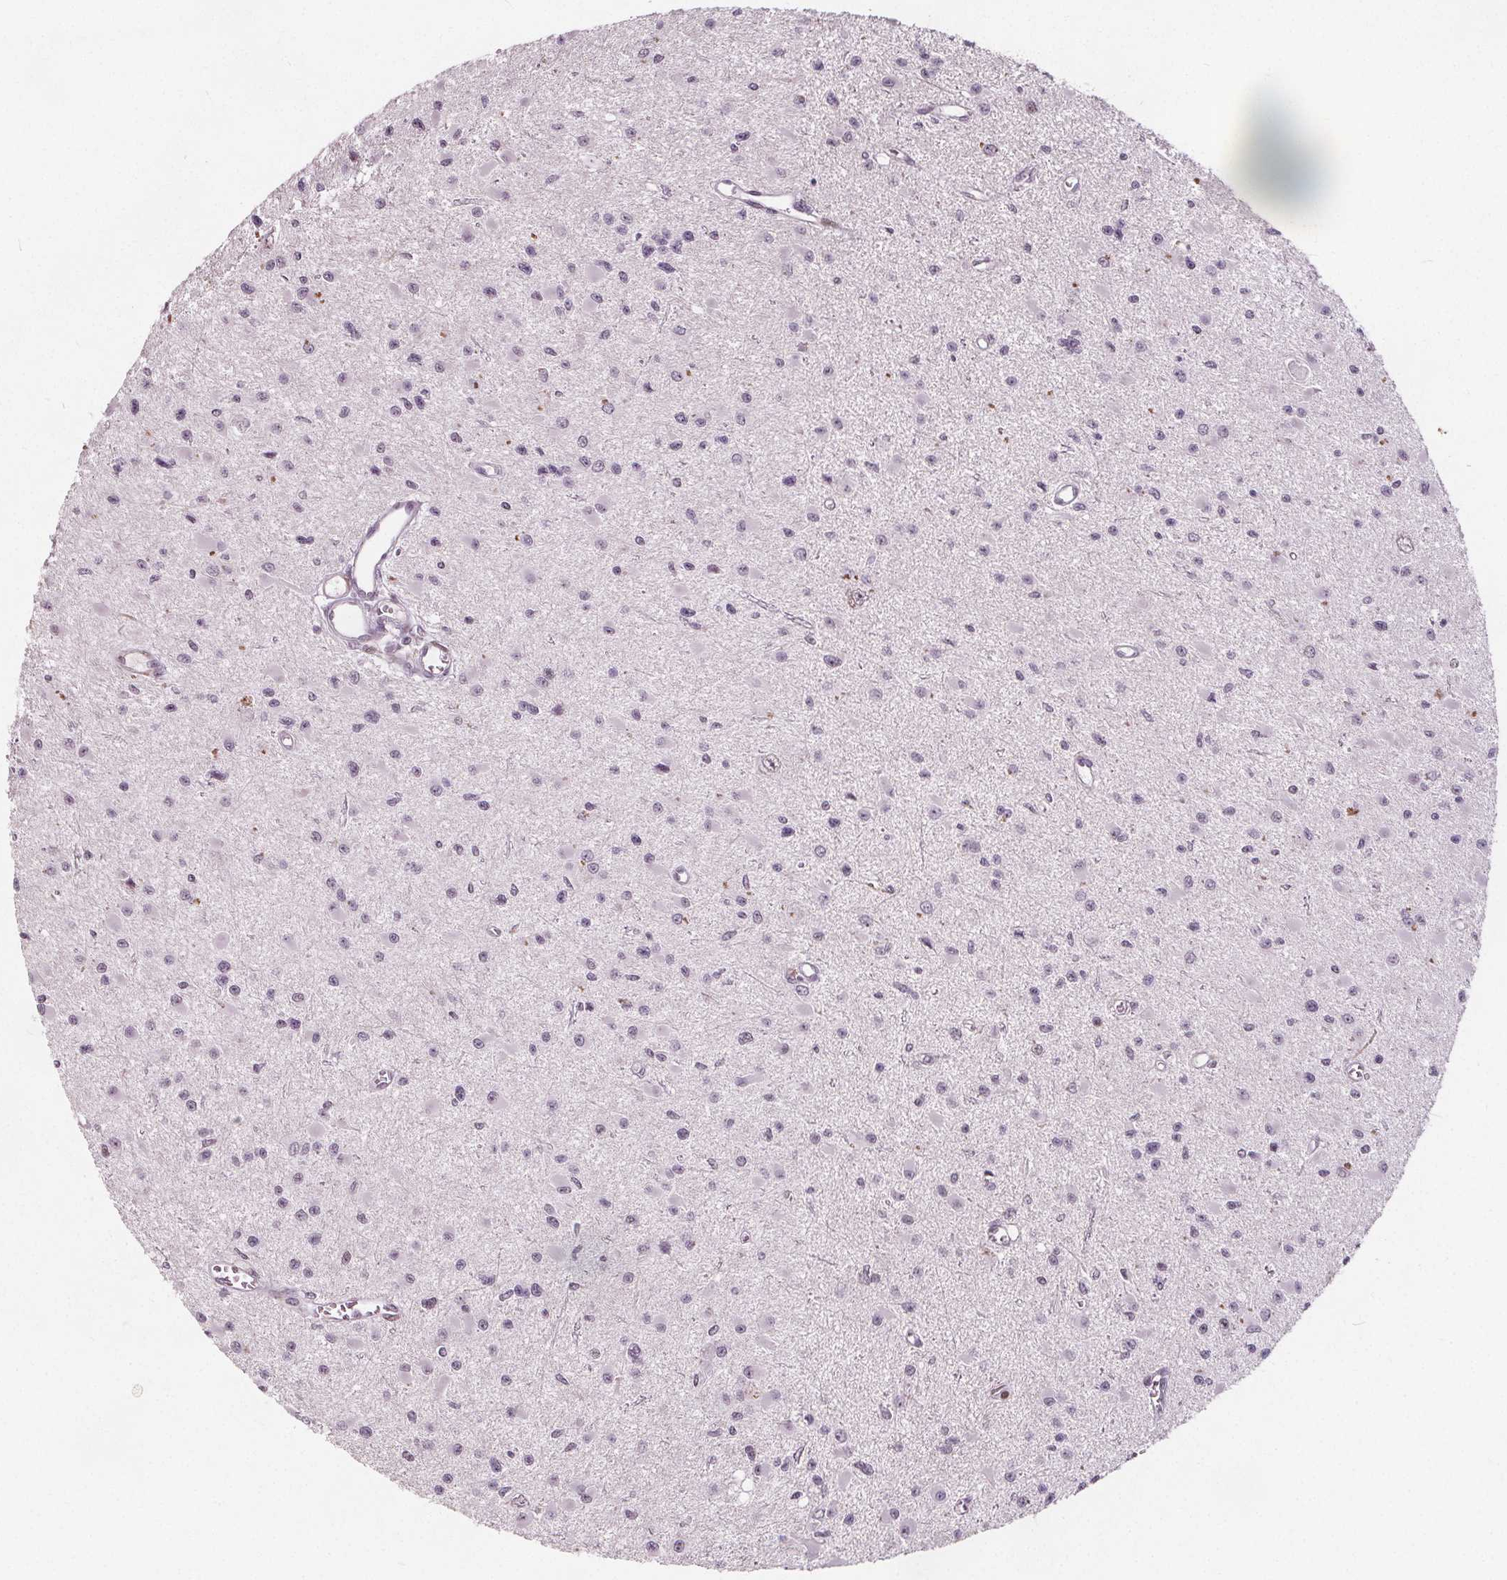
{"staining": {"intensity": "negative", "quantity": "none", "location": "none"}, "tissue": "glioma", "cell_type": "Tumor cells", "image_type": "cancer", "snomed": [{"axis": "morphology", "description": "Glioma, malignant, High grade"}, {"axis": "topography", "description": "Brain"}], "caption": "The immunohistochemistry histopathology image has no significant staining in tumor cells of malignant glioma (high-grade) tissue.", "gene": "TAF6L", "patient": {"sex": "male", "age": 54}}